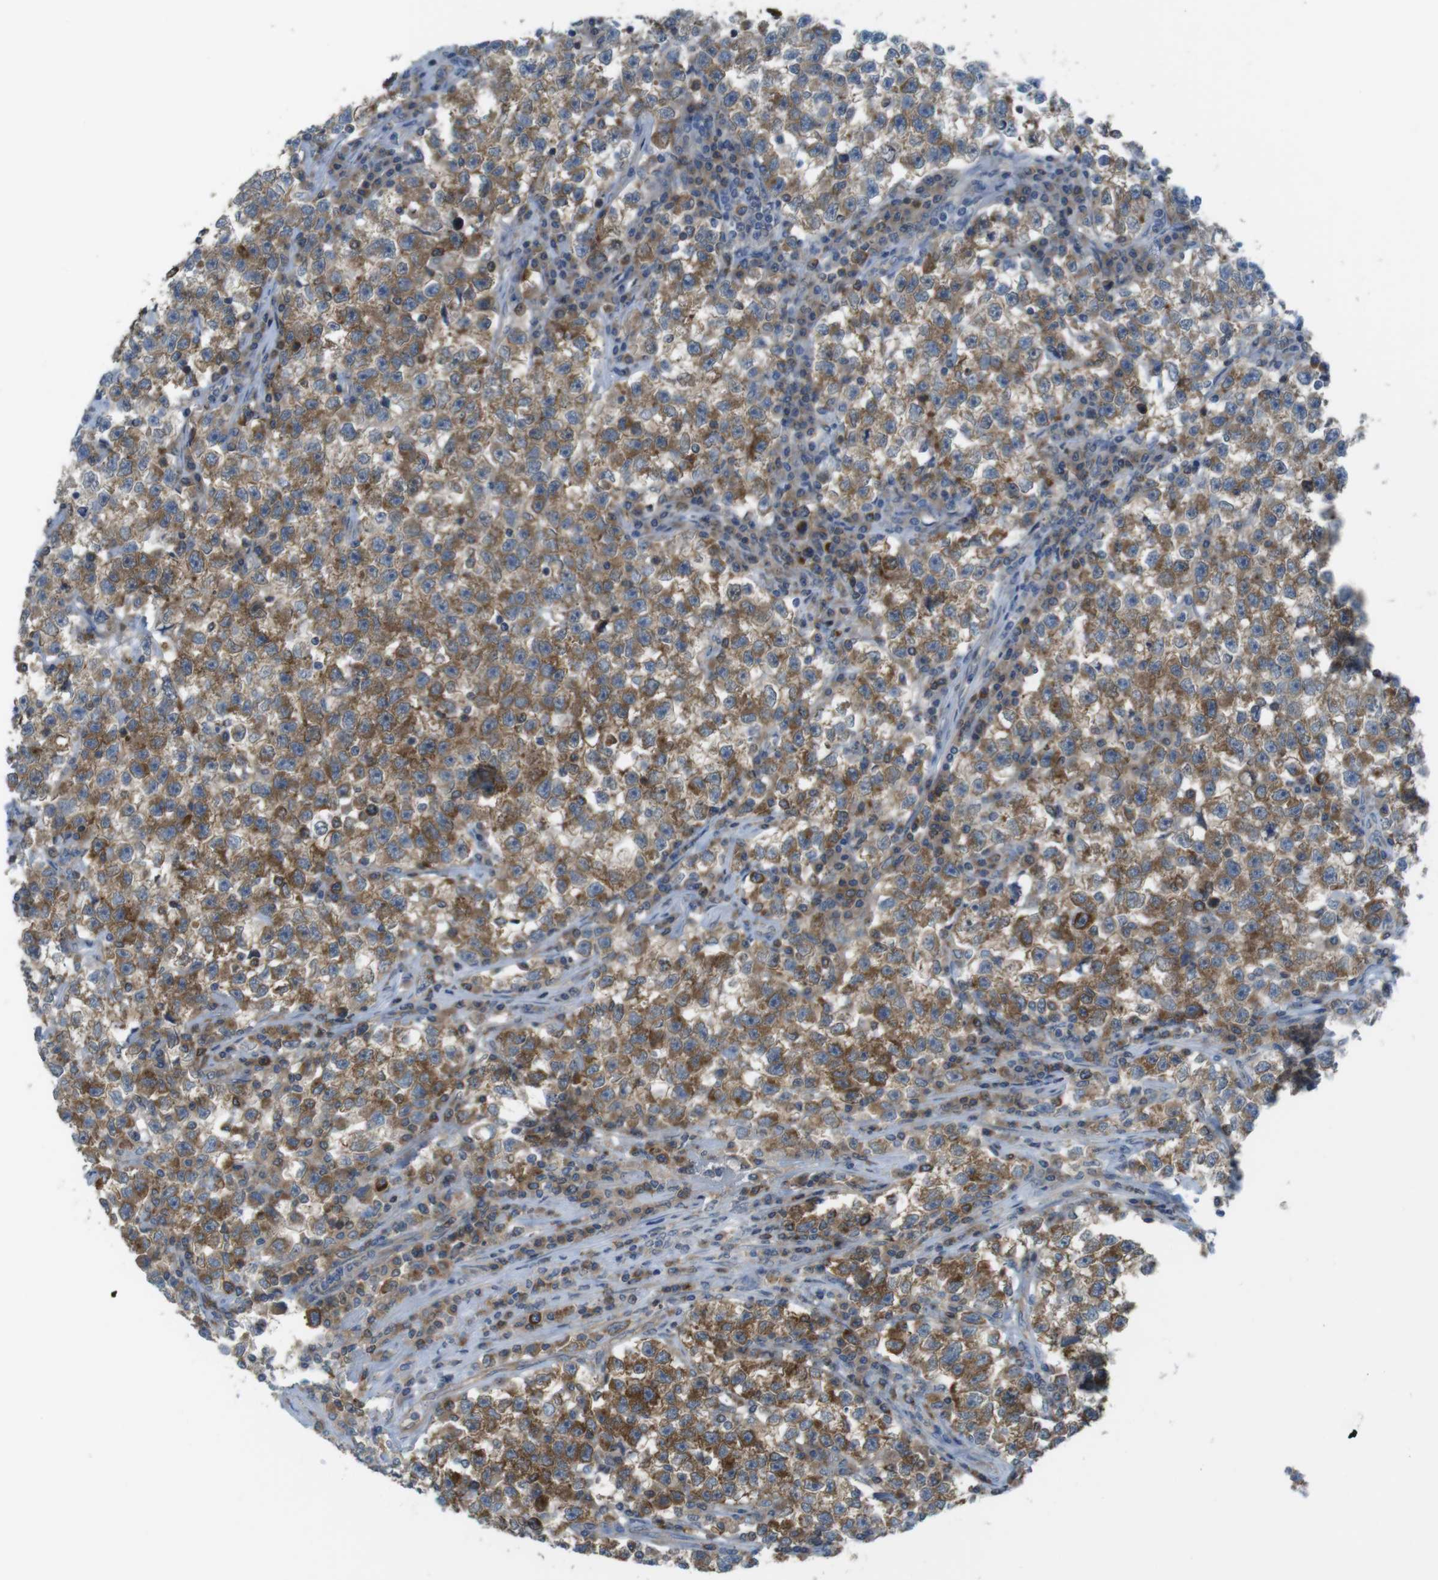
{"staining": {"intensity": "moderate", "quantity": ">75%", "location": "cytoplasmic/membranous"}, "tissue": "testis cancer", "cell_type": "Tumor cells", "image_type": "cancer", "snomed": [{"axis": "morphology", "description": "Seminoma, NOS"}, {"axis": "topography", "description": "Testis"}], "caption": "Approximately >75% of tumor cells in human testis cancer (seminoma) demonstrate moderate cytoplasmic/membranous protein positivity as visualized by brown immunohistochemical staining.", "gene": "MTHFD1", "patient": {"sex": "male", "age": 22}}